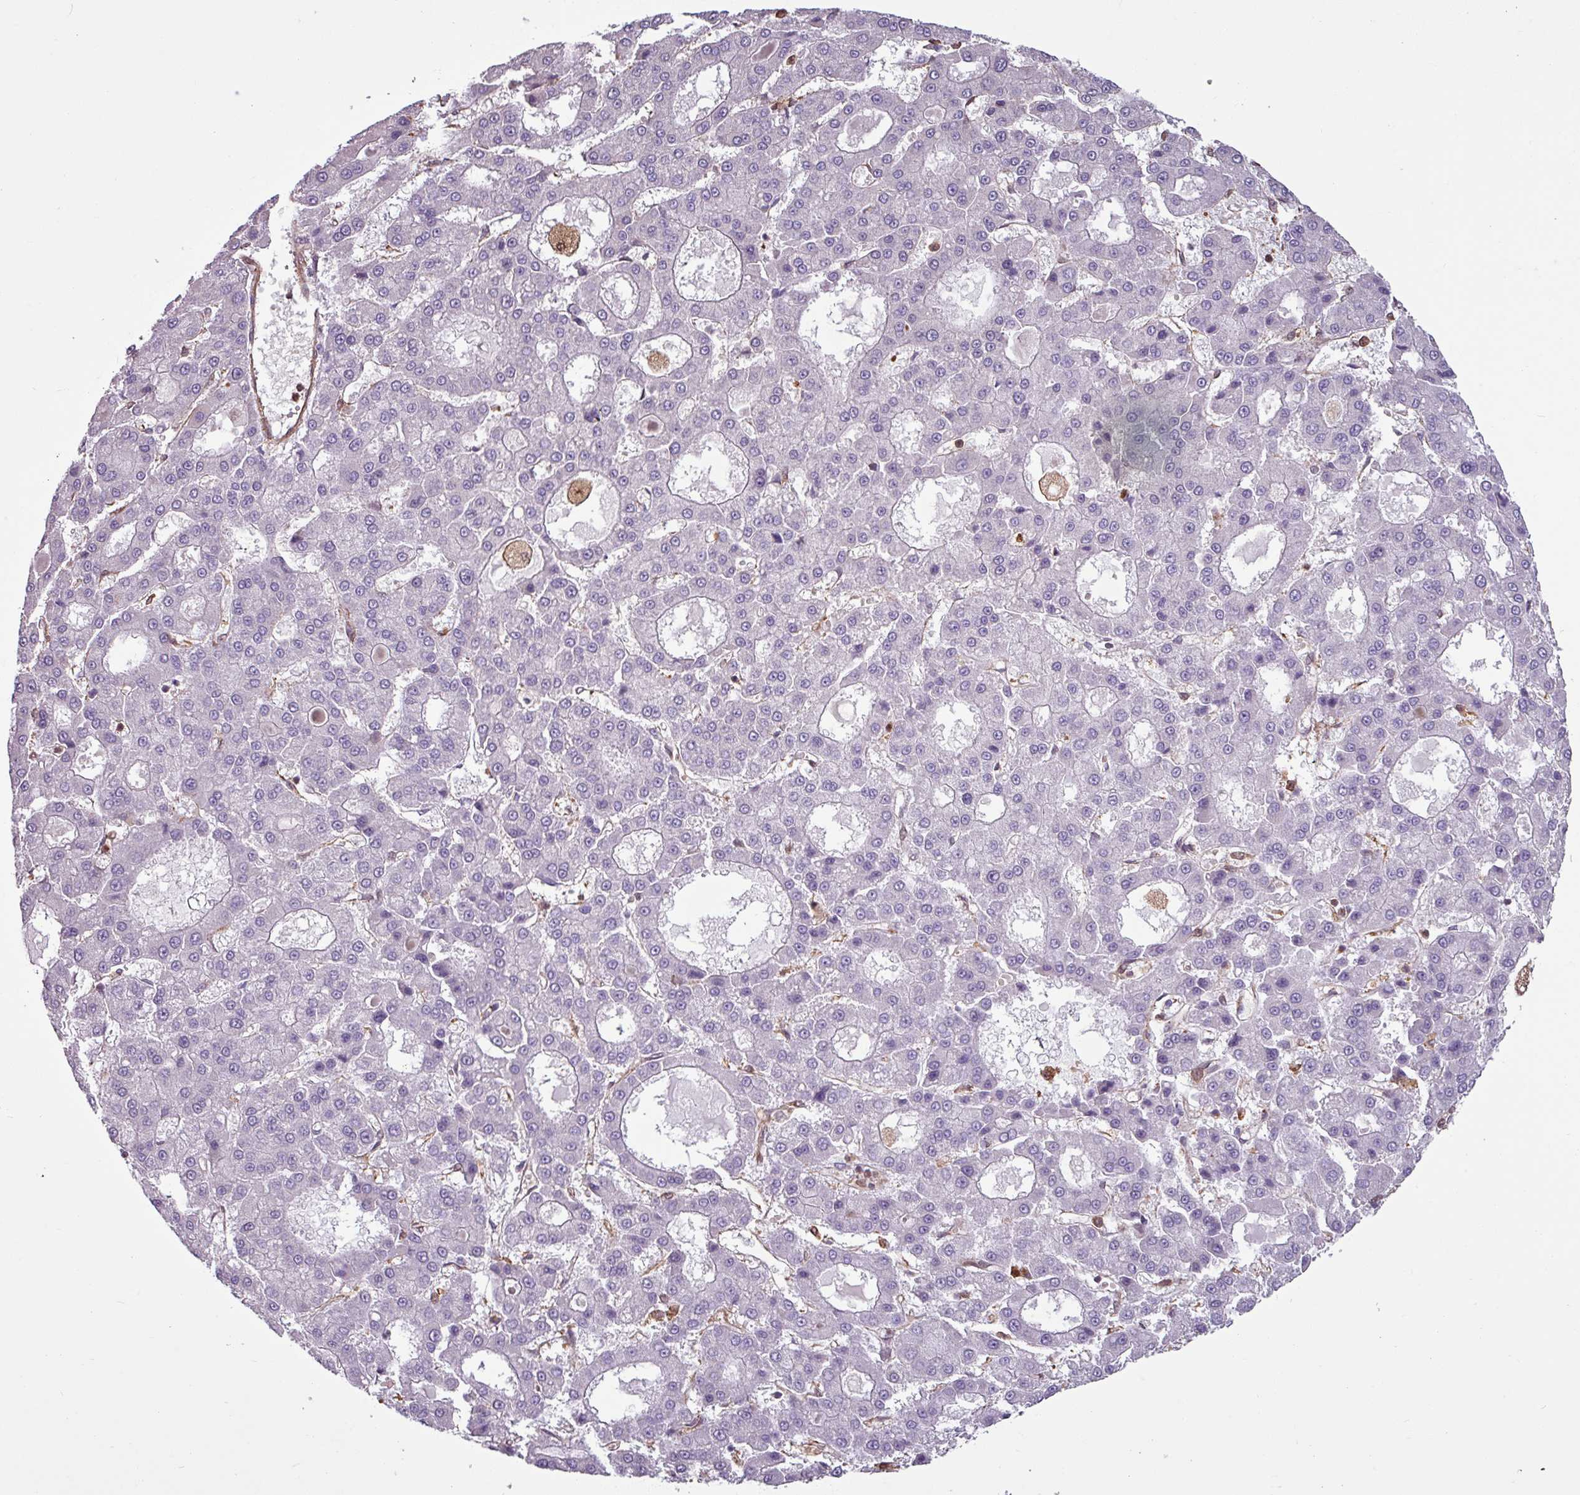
{"staining": {"intensity": "negative", "quantity": "none", "location": "none"}, "tissue": "liver cancer", "cell_type": "Tumor cells", "image_type": "cancer", "snomed": [{"axis": "morphology", "description": "Carcinoma, Hepatocellular, NOS"}, {"axis": "topography", "description": "Liver"}], "caption": "This is a micrograph of immunohistochemistry (IHC) staining of hepatocellular carcinoma (liver), which shows no staining in tumor cells.", "gene": "SH3BGRL", "patient": {"sex": "male", "age": 70}}